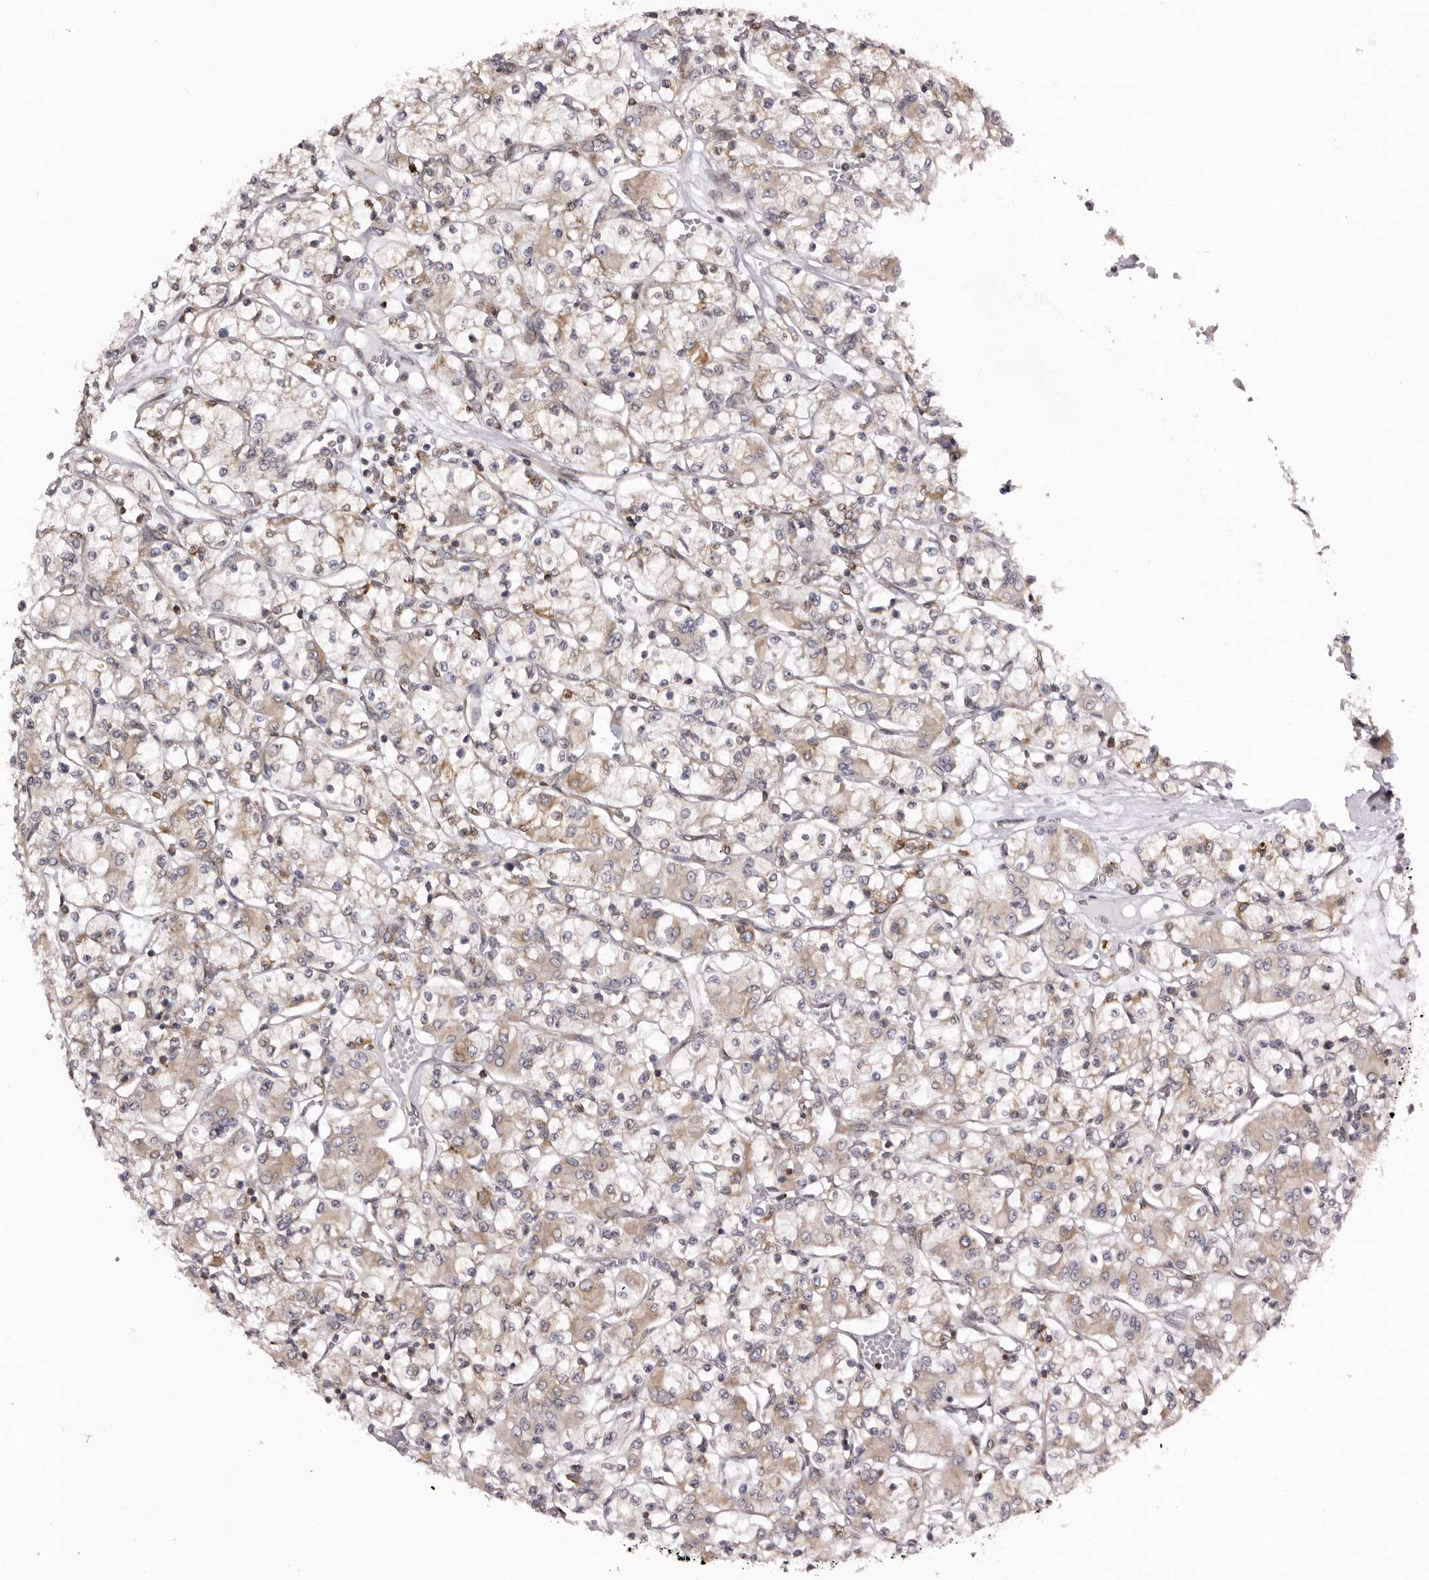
{"staining": {"intensity": "weak", "quantity": ">75%", "location": "cytoplasmic/membranous"}, "tissue": "renal cancer", "cell_type": "Tumor cells", "image_type": "cancer", "snomed": [{"axis": "morphology", "description": "Adenocarcinoma, NOS"}, {"axis": "topography", "description": "Kidney"}], "caption": "Adenocarcinoma (renal) was stained to show a protein in brown. There is low levels of weak cytoplasmic/membranous staining in approximately >75% of tumor cells.", "gene": "C4orf3", "patient": {"sex": "female", "age": 59}}